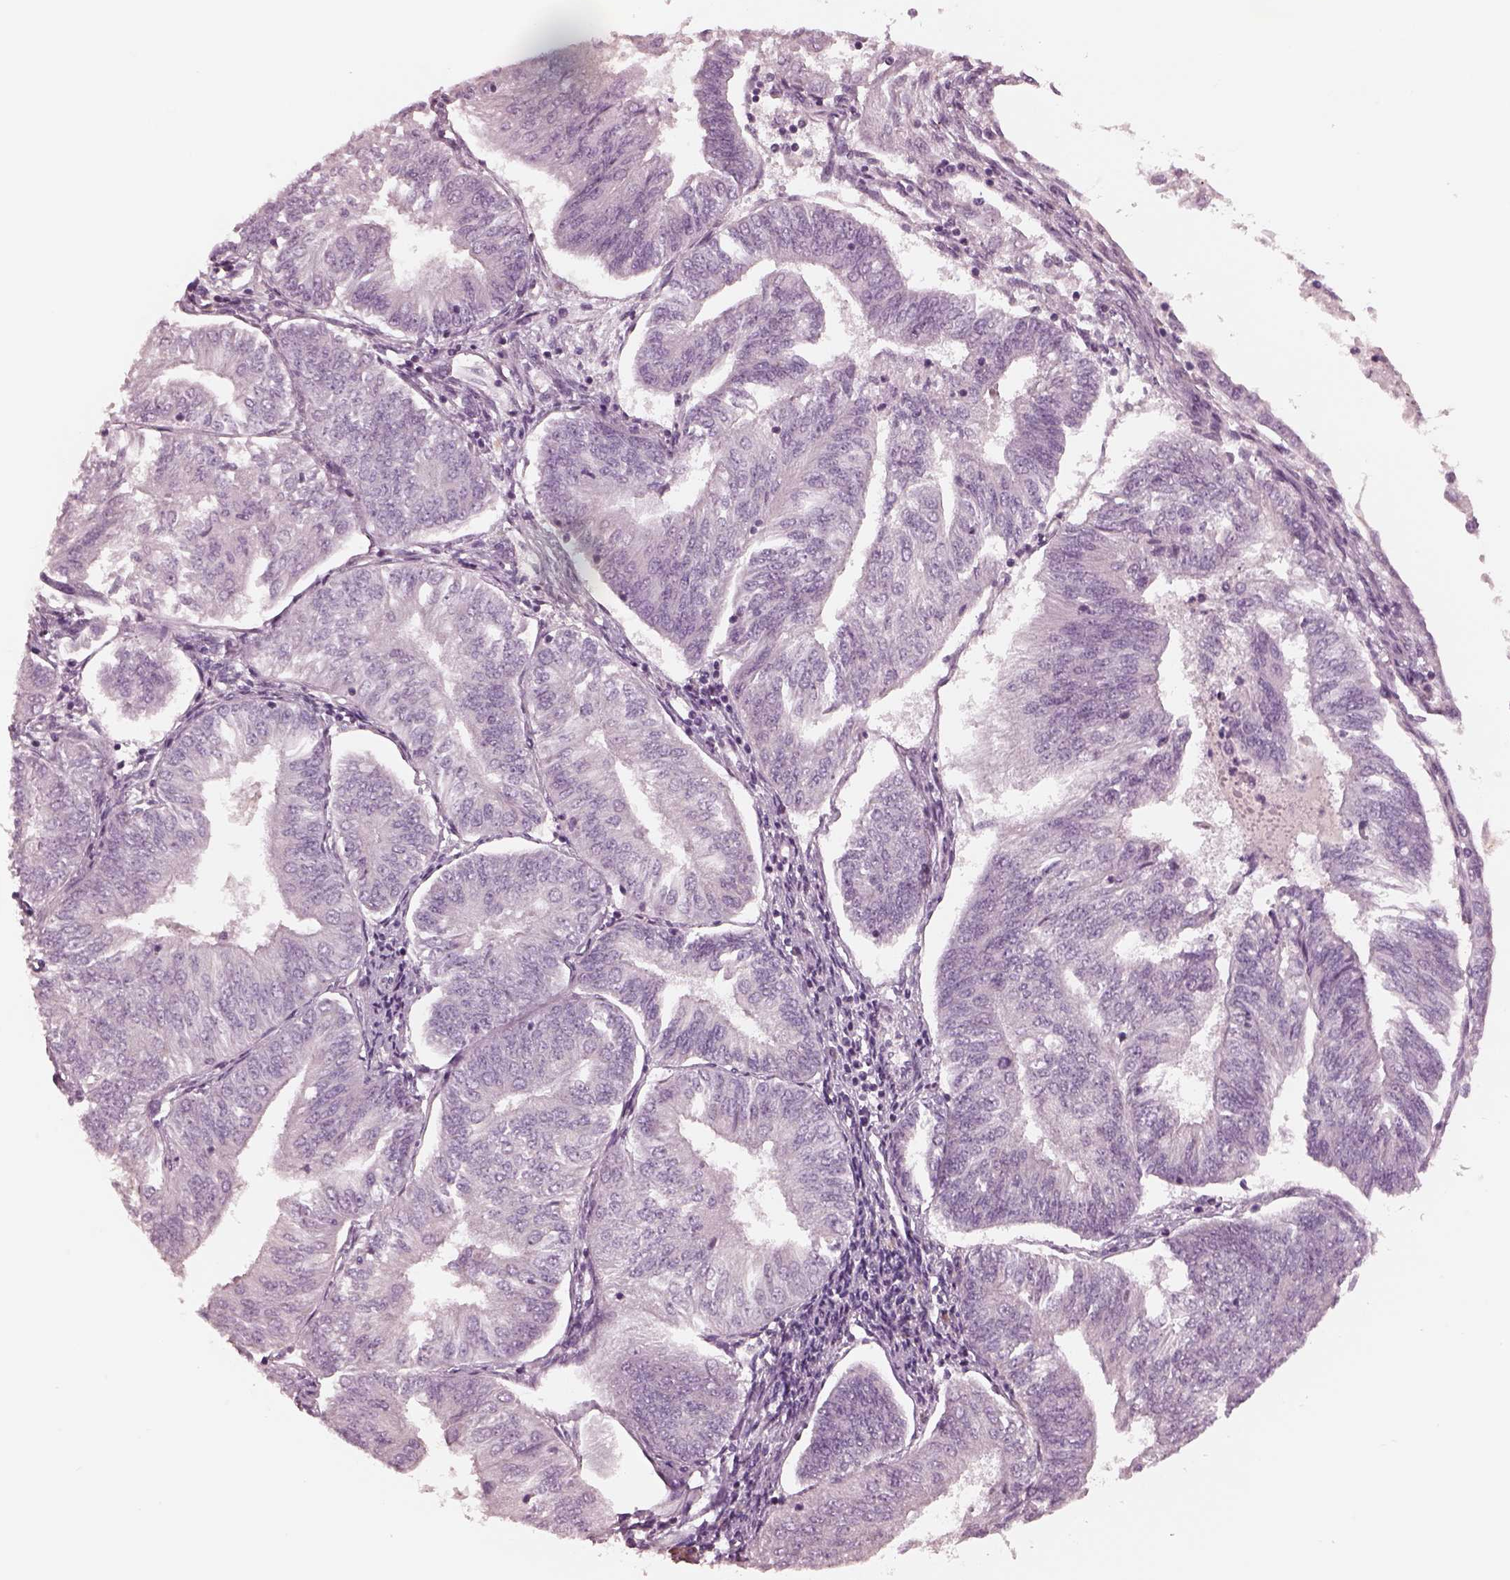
{"staining": {"intensity": "negative", "quantity": "none", "location": "none"}, "tissue": "endometrial cancer", "cell_type": "Tumor cells", "image_type": "cancer", "snomed": [{"axis": "morphology", "description": "Adenocarcinoma, NOS"}, {"axis": "topography", "description": "Endometrium"}], "caption": "There is no significant positivity in tumor cells of endometrial adenocarcinoma.", "gene": "MIA", "patient": {"sex": "female", "age": 58}}